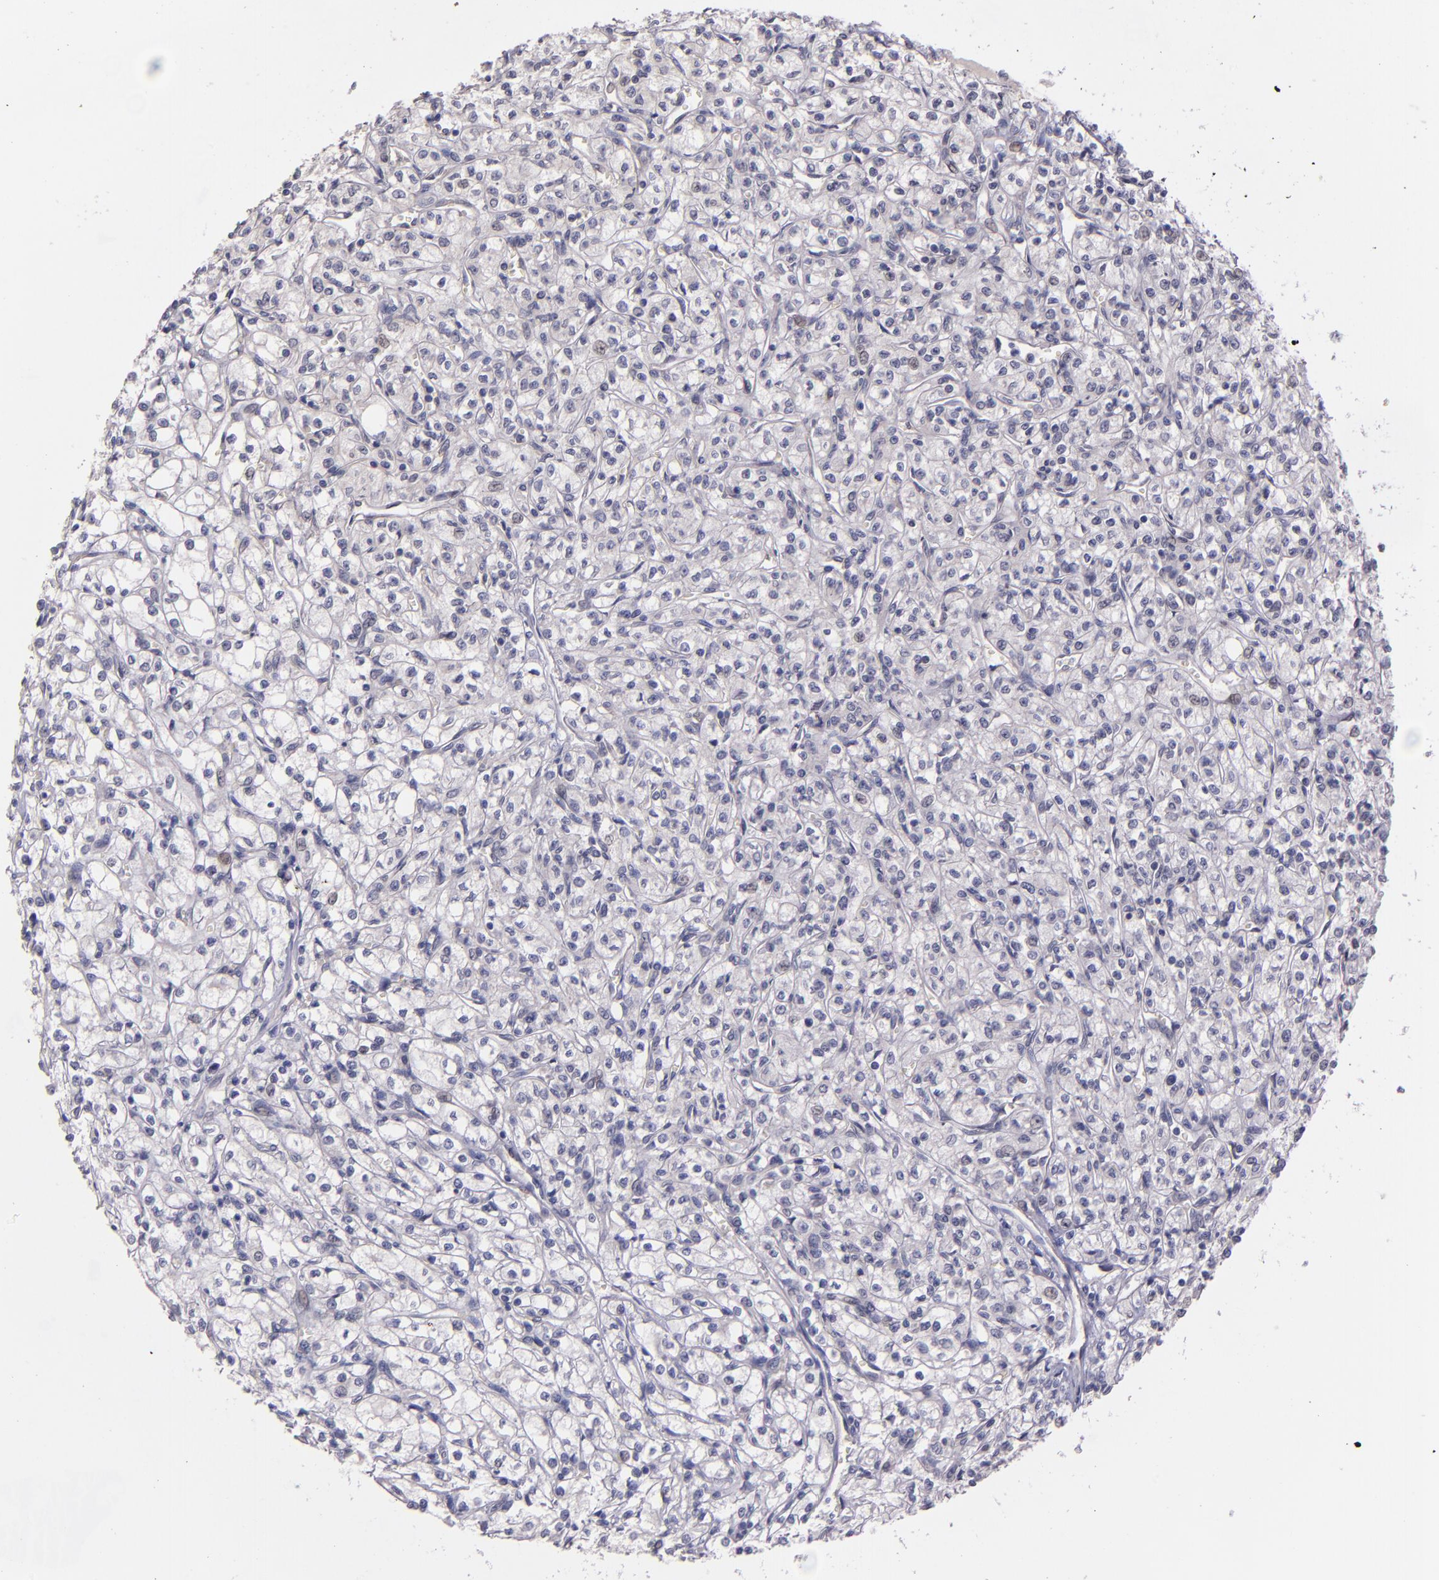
{"staining": {"intensity": "negative", "quantity": "none", "location": "none"}, "tissue": "renal cancer", "cell_type": "Tumor cells", "image_type": "cancer", "snomed": [{"axis": "morphology", "description": "Adenocarcinoma, NOS"}, {"axis": "topography", "description": "Kidney"}], "caption": "Immunohistochemistry (IHC) image of neoplastic tissue: renal adenocarcinoma stained with DAB (3,3'-diaminobenzidine) displays no significant protein staining in tumor cells.", "gene": "NUP62CL", "patient": {"sex": "male", "age": 61}}